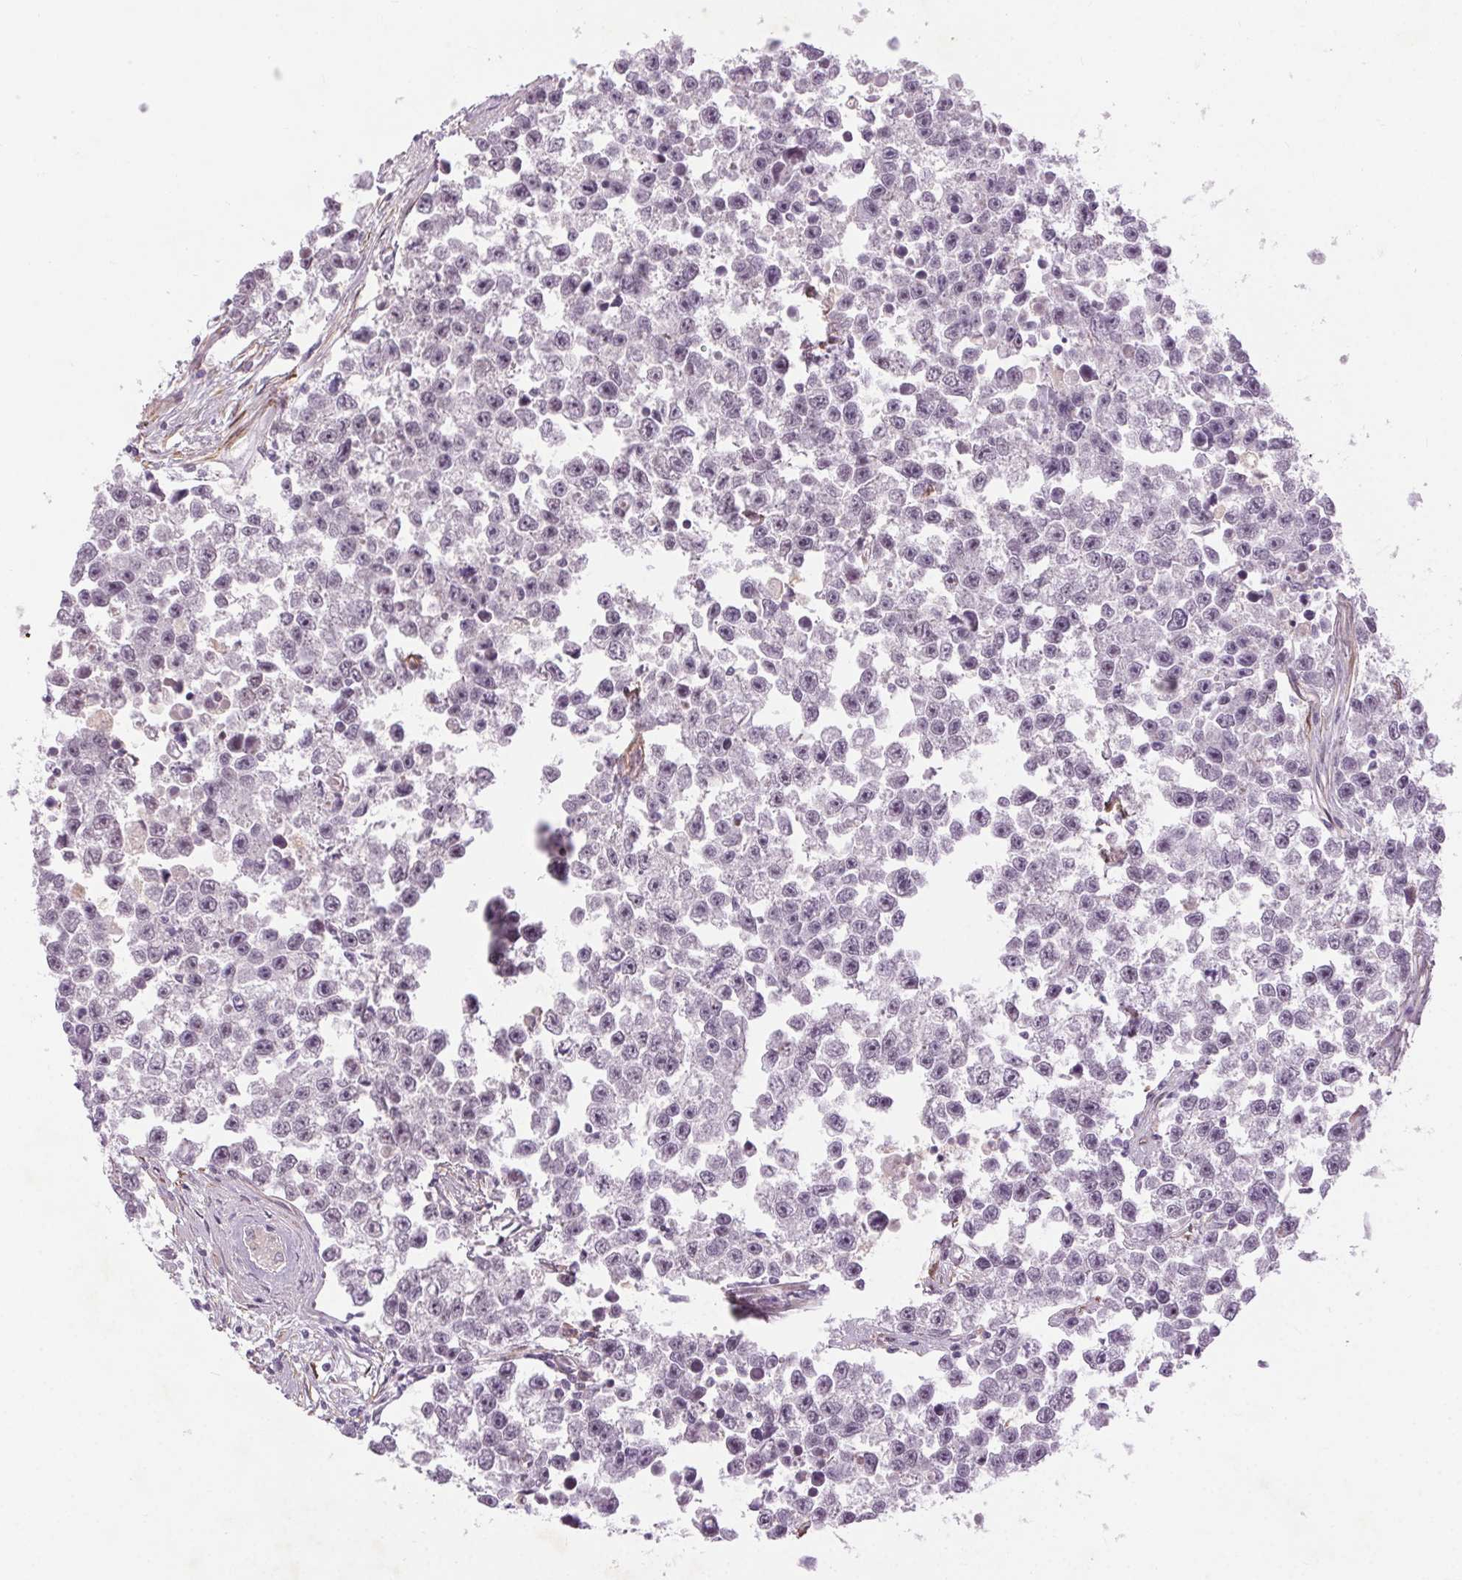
{"staining": {"intensity": "negative", "quantity": "none", "location": "none"}, "tissue": "testis cancer", "cell_type": "Tumor cells", "image_type": "cancer", "snomed": [{"axis": "morphology", "description": "Seminoma, NOS"}, {"axis": "topography", "description": "Testis"}], "caption": "Testis cancer stained for a protein using IHC displays no staining tumor cells.", "gene": "CCSER1", "patient": {"sex": "male", "age": 26}}